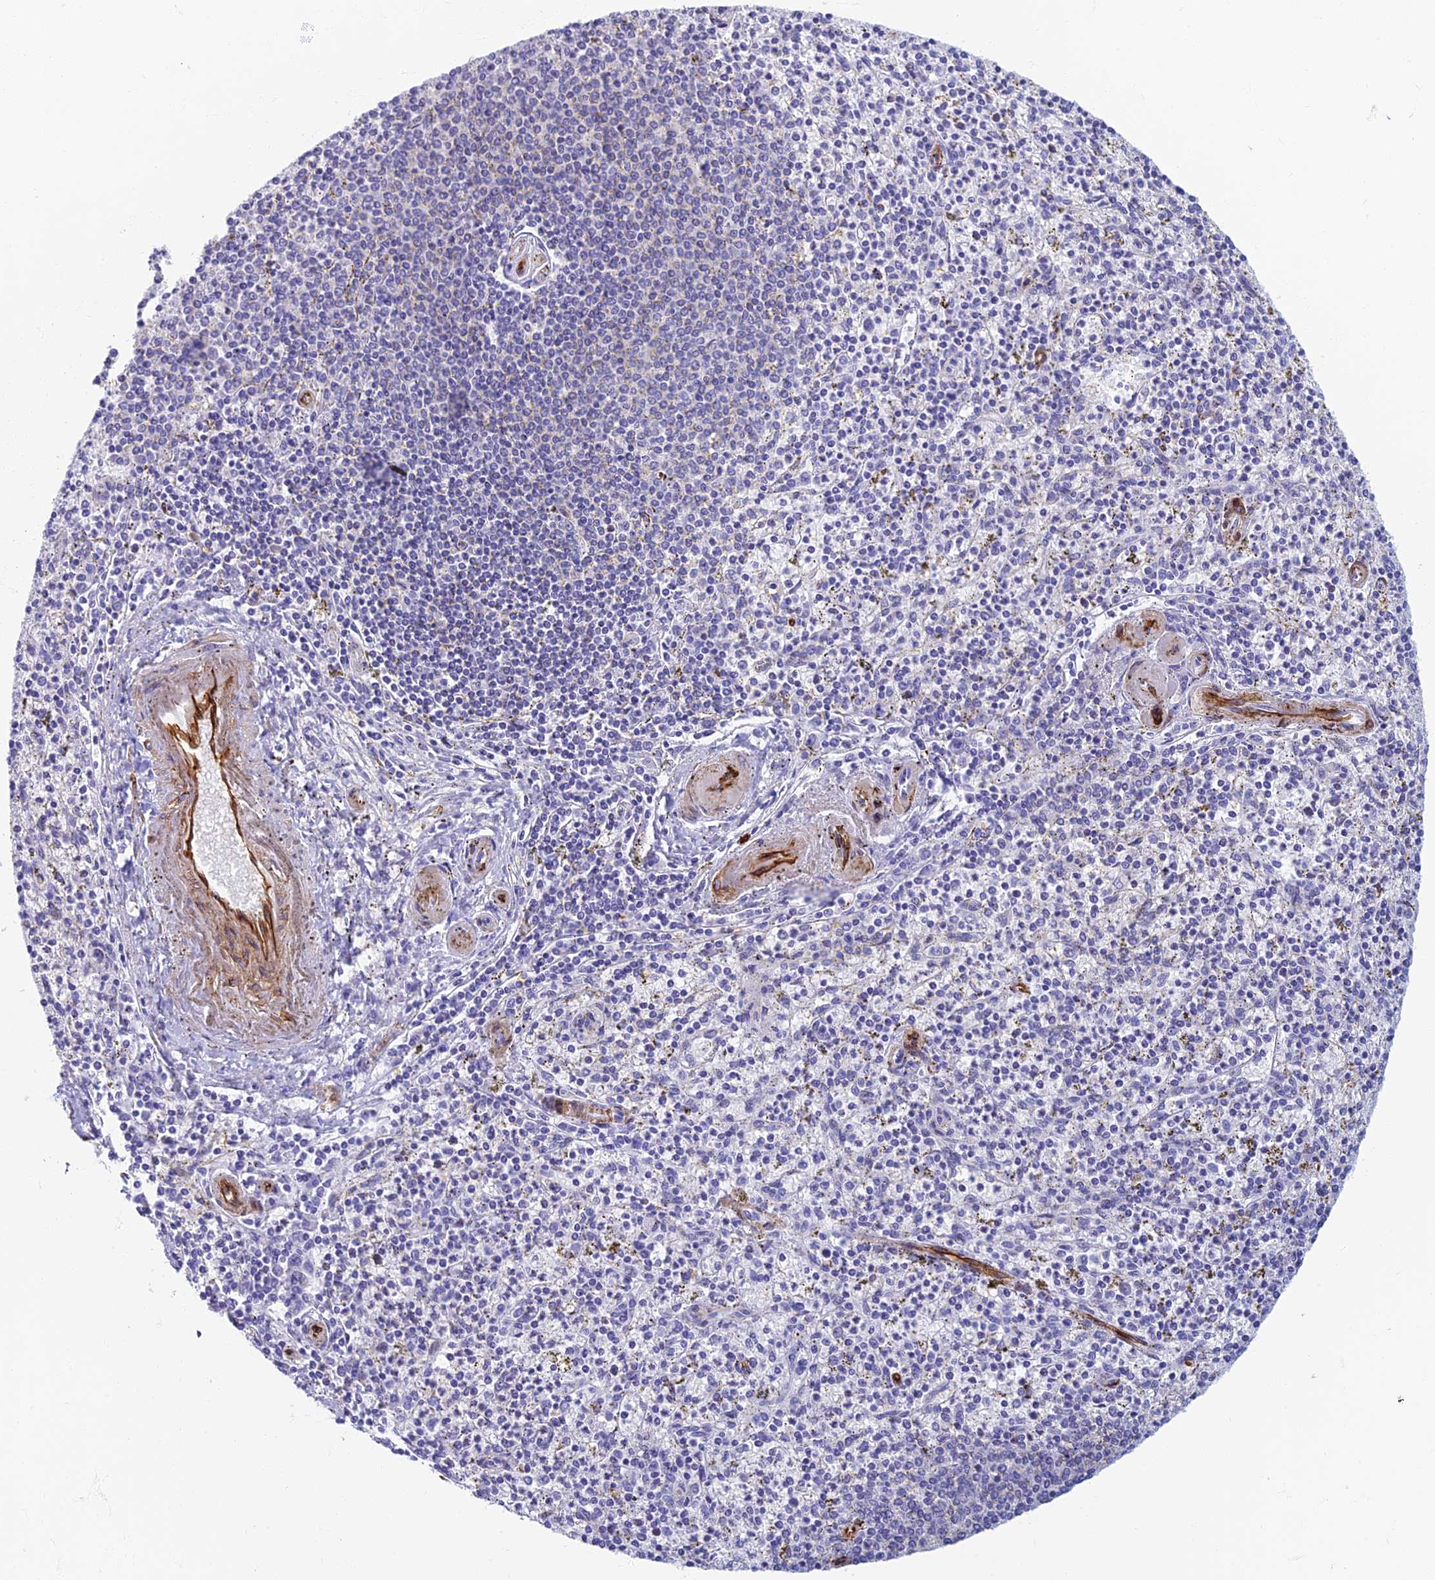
{"staining": {"intensity": "negative", "quantity": "none", "location": "none"}, "tissue": "spleen", "cell_type": "Cells in red pulp", "image_type": "normal", "snomed": [{"axis": "morphology", "description": "Normal tissue, NOS"}, {"axis": "topography", "description": "Spleen"}], "caption": "Cells in red pulp are negative for brown protein staining in unremarkable spleen. (Brightfield microscopy of DAB (3,3'-diaminobenzidine) immunohistochemistry at high magnification).", "gene": "ETFRF1", "patient": {"sex": "male", "age": 72}}